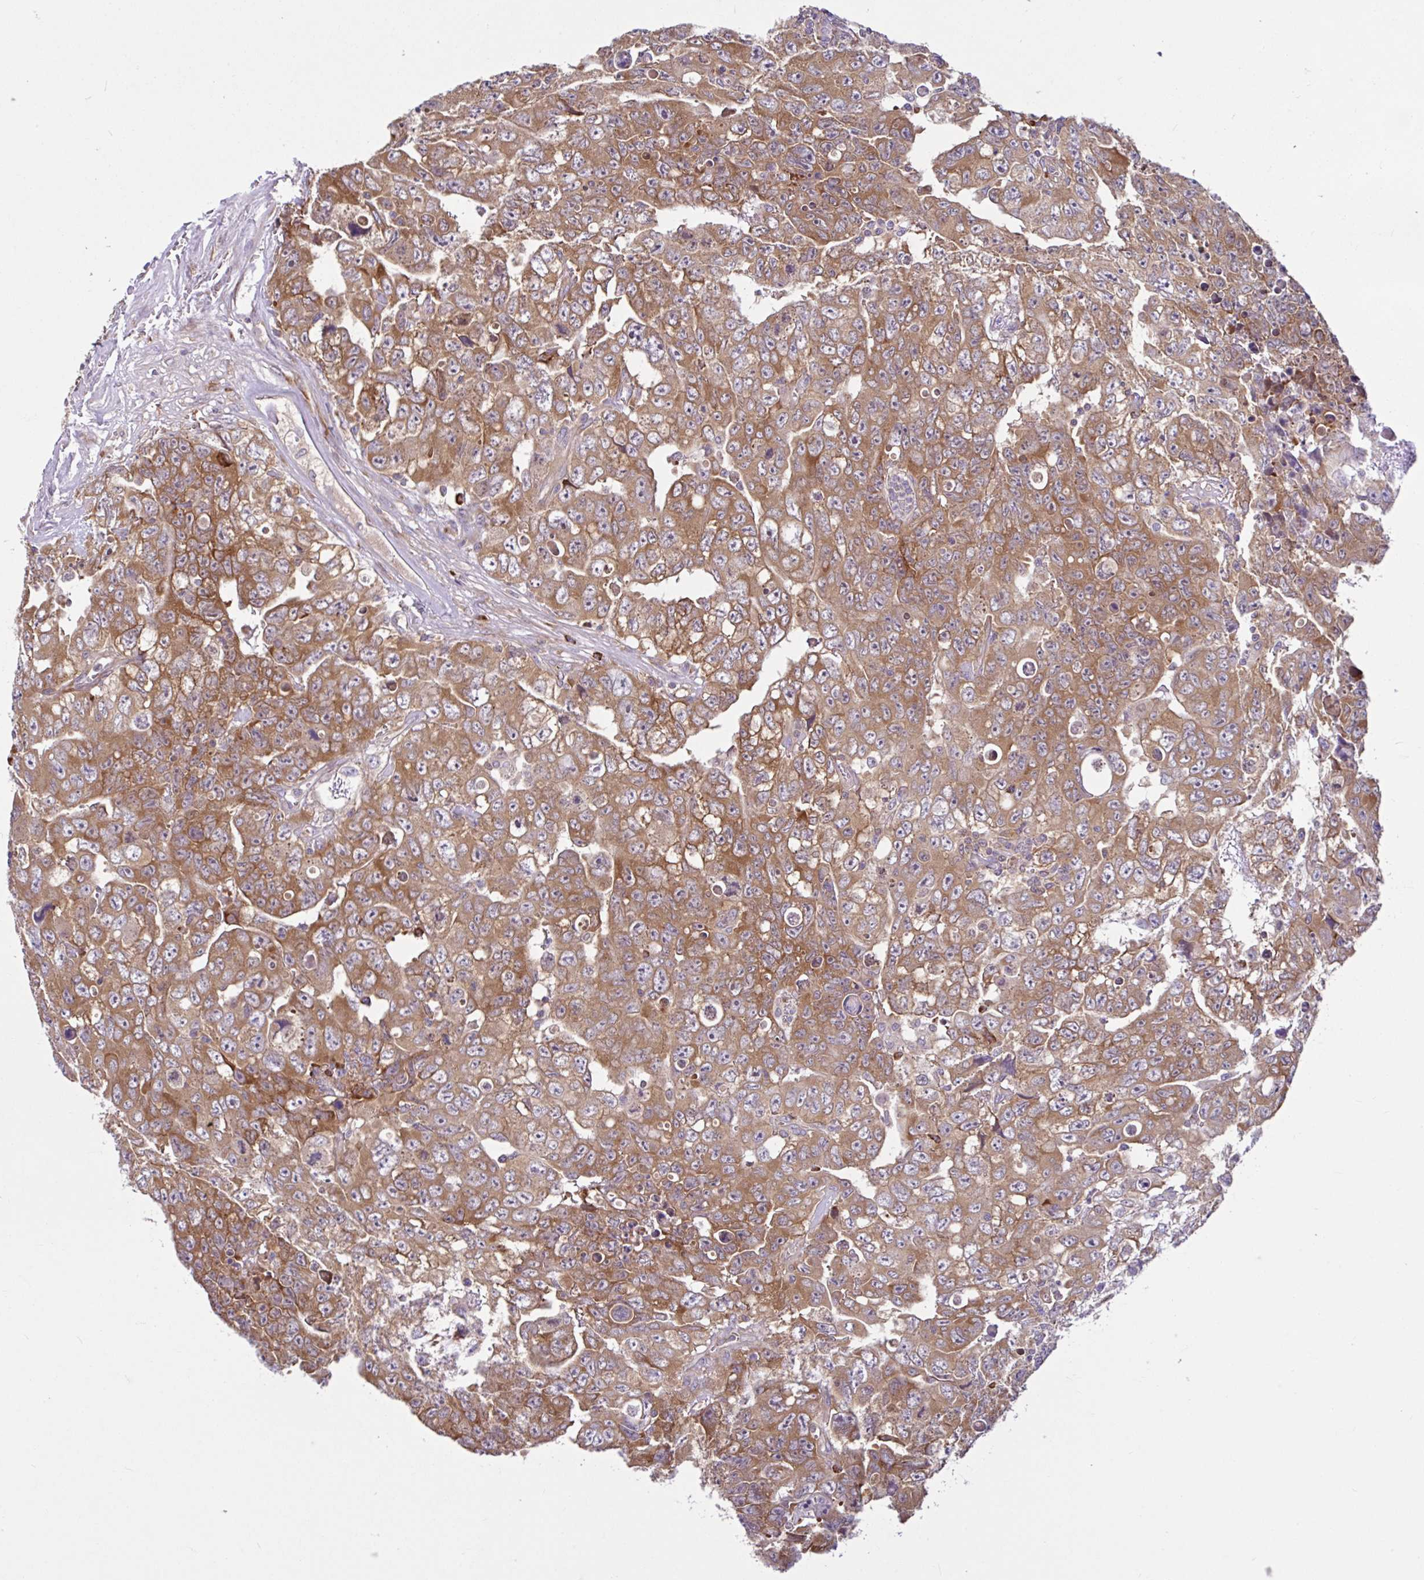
{"staining": {"intensity": "moderate", "quantity": ">75%", "location": "cytoplasmic/membranous"}, "tissue": "testis cancer", "cell_type": "Tumor cells", "image_type": "cancer", "snomed": [{"axis": "morphology", "description": "Carcinoma, Embryonal, NOS"}, {"axis": "topography", "description": "Testis"}], "caption": "This is an image of immunohistochemistry staining of embryonal carcinoma (testis), which shows moderate staining in the cytoplasmic/membranous of tumor cells.", "gene": "NTPCR", "patient": {"sex": "male", "age": 24}}